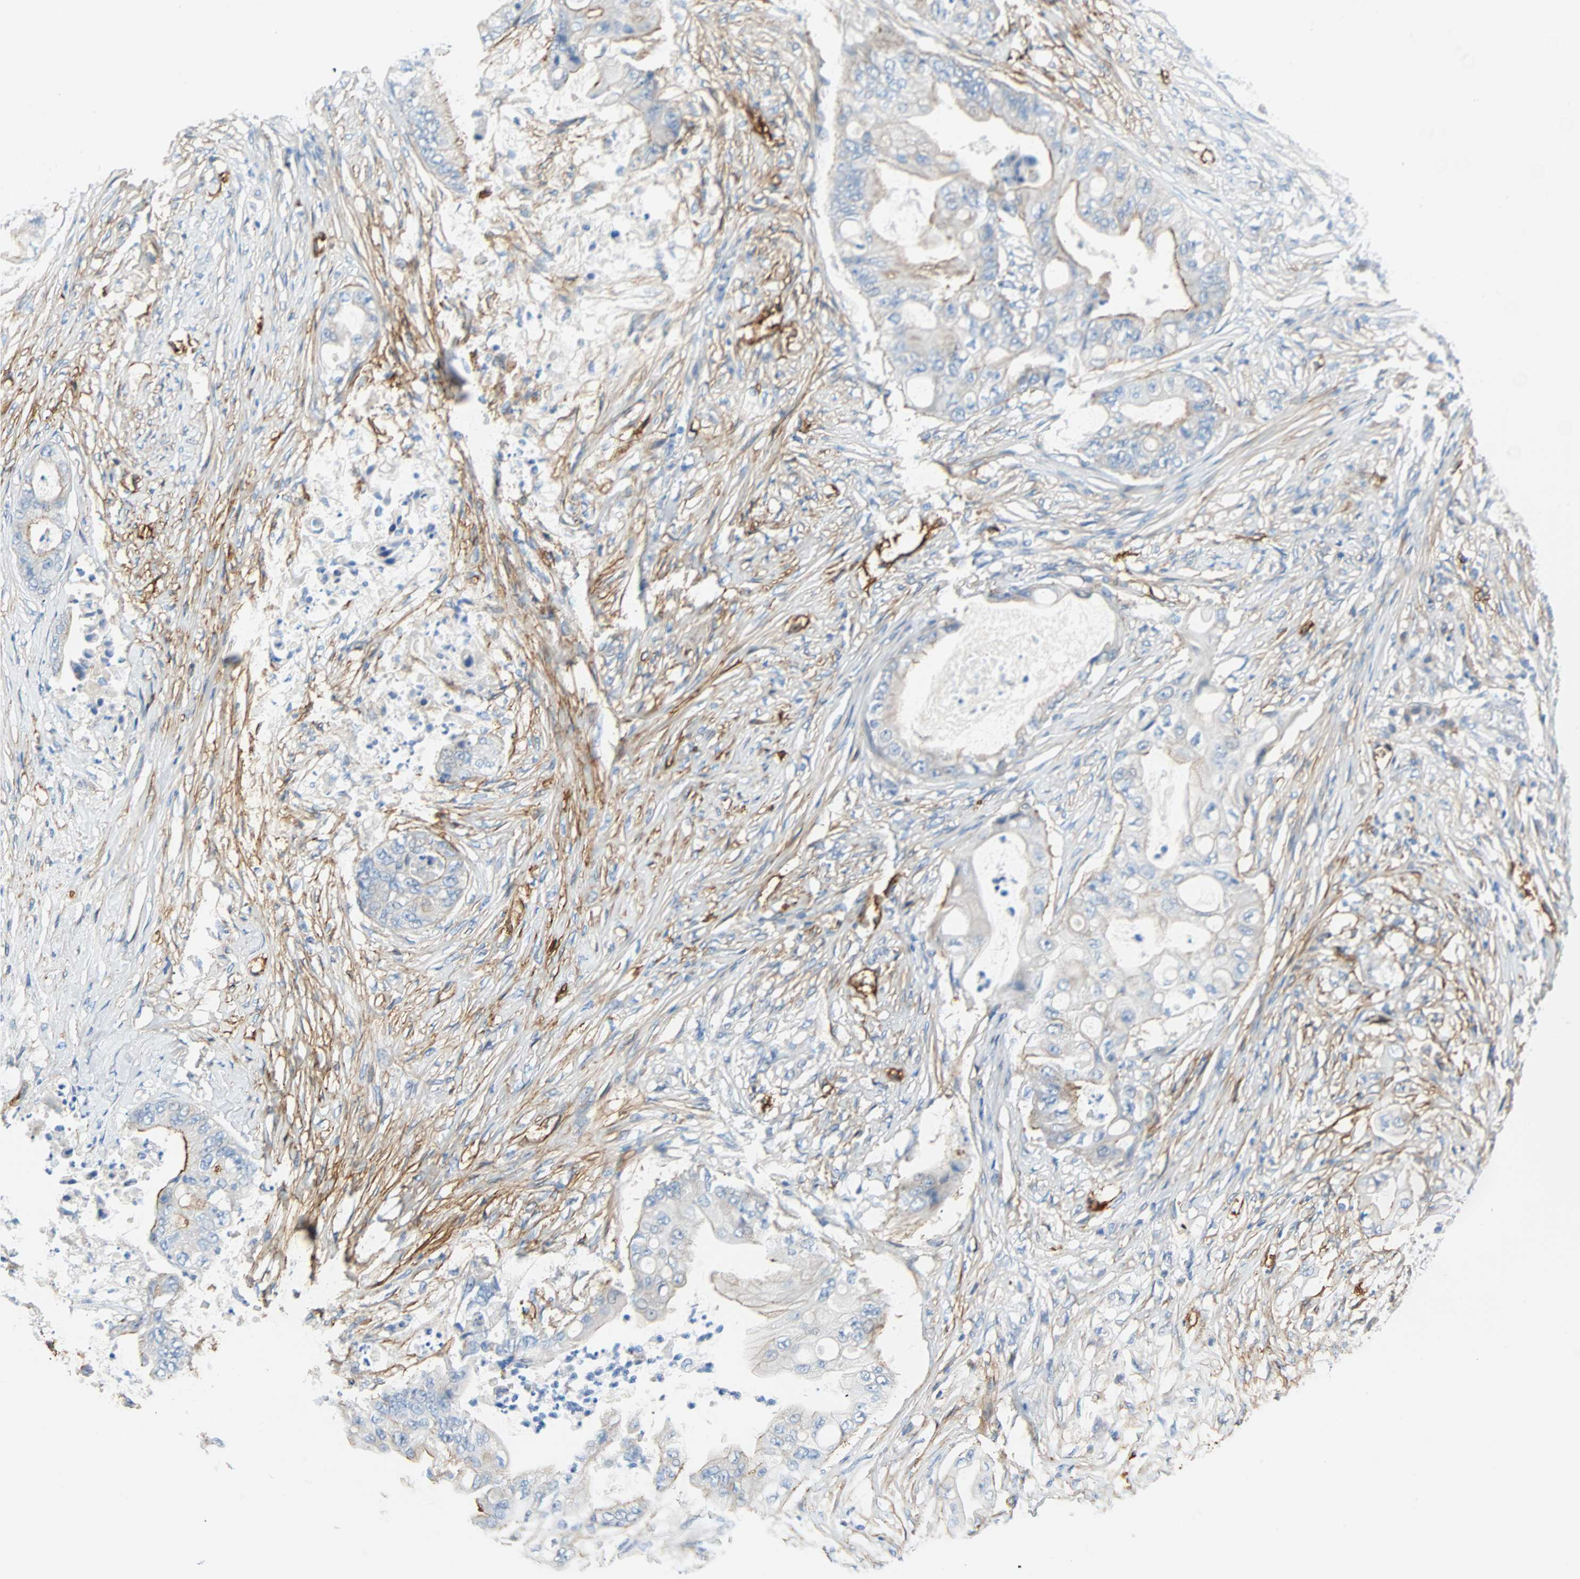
{"staining": {"intensity": "weak", "quantity": "<25%", "location": "cytoplasmic/membranous"}, "tissue": "stomach cancer", "cell_type": "Tumor cells", "image_type": "cancer", "snomed": [{"axis": "morphology", "description": "Adenocarcinoma, NOS"}, {"axis": "topography", "description": "Stomach"}], "caption": "Human stomach adenocarcinoma stained for a protein using immunohistochemistry reveals no expression in tumor cells.", "gene": "PDPN", "patient": {"sex": "female", "age": 73}}